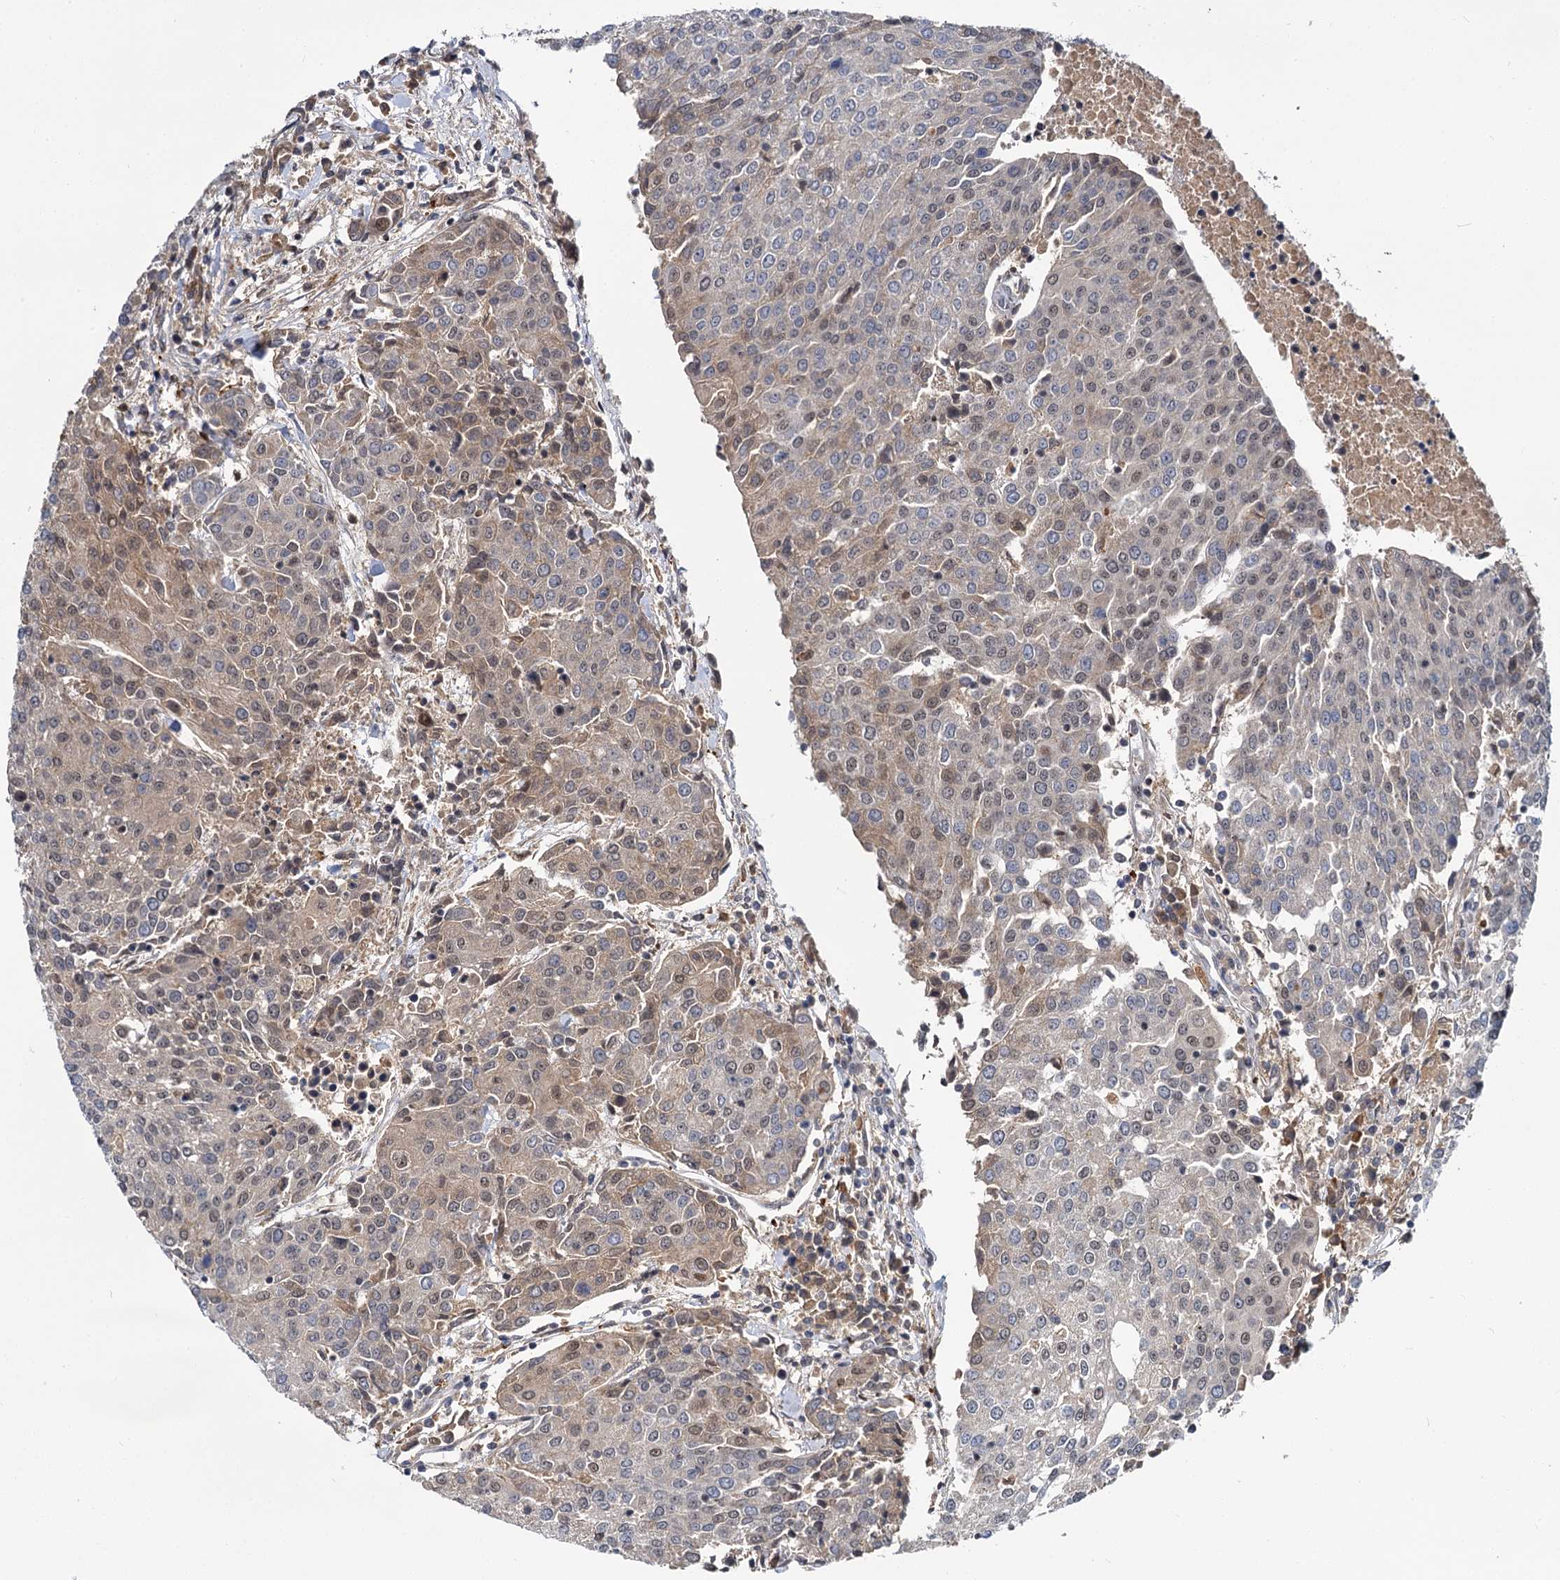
{"staining": {"intensity": "weak", "quantity": "<25%", "location": "nuclear"}, "tissue": "urothelial cancer", "cell_type": "Tumor cells", "image_type": "cancer", "snomed": [{"axis": "morphology", "description": "Urothelial carcinoma, High grade"}, {"axis": "topography", "description": "Urinary bladder"}], "caption": "Protein analysis of high-grade urothelial carcinoma shows no significant positivity in tumor cells.", "gene": "MBD6", "patient": {"sex": "female", "age": 85}}